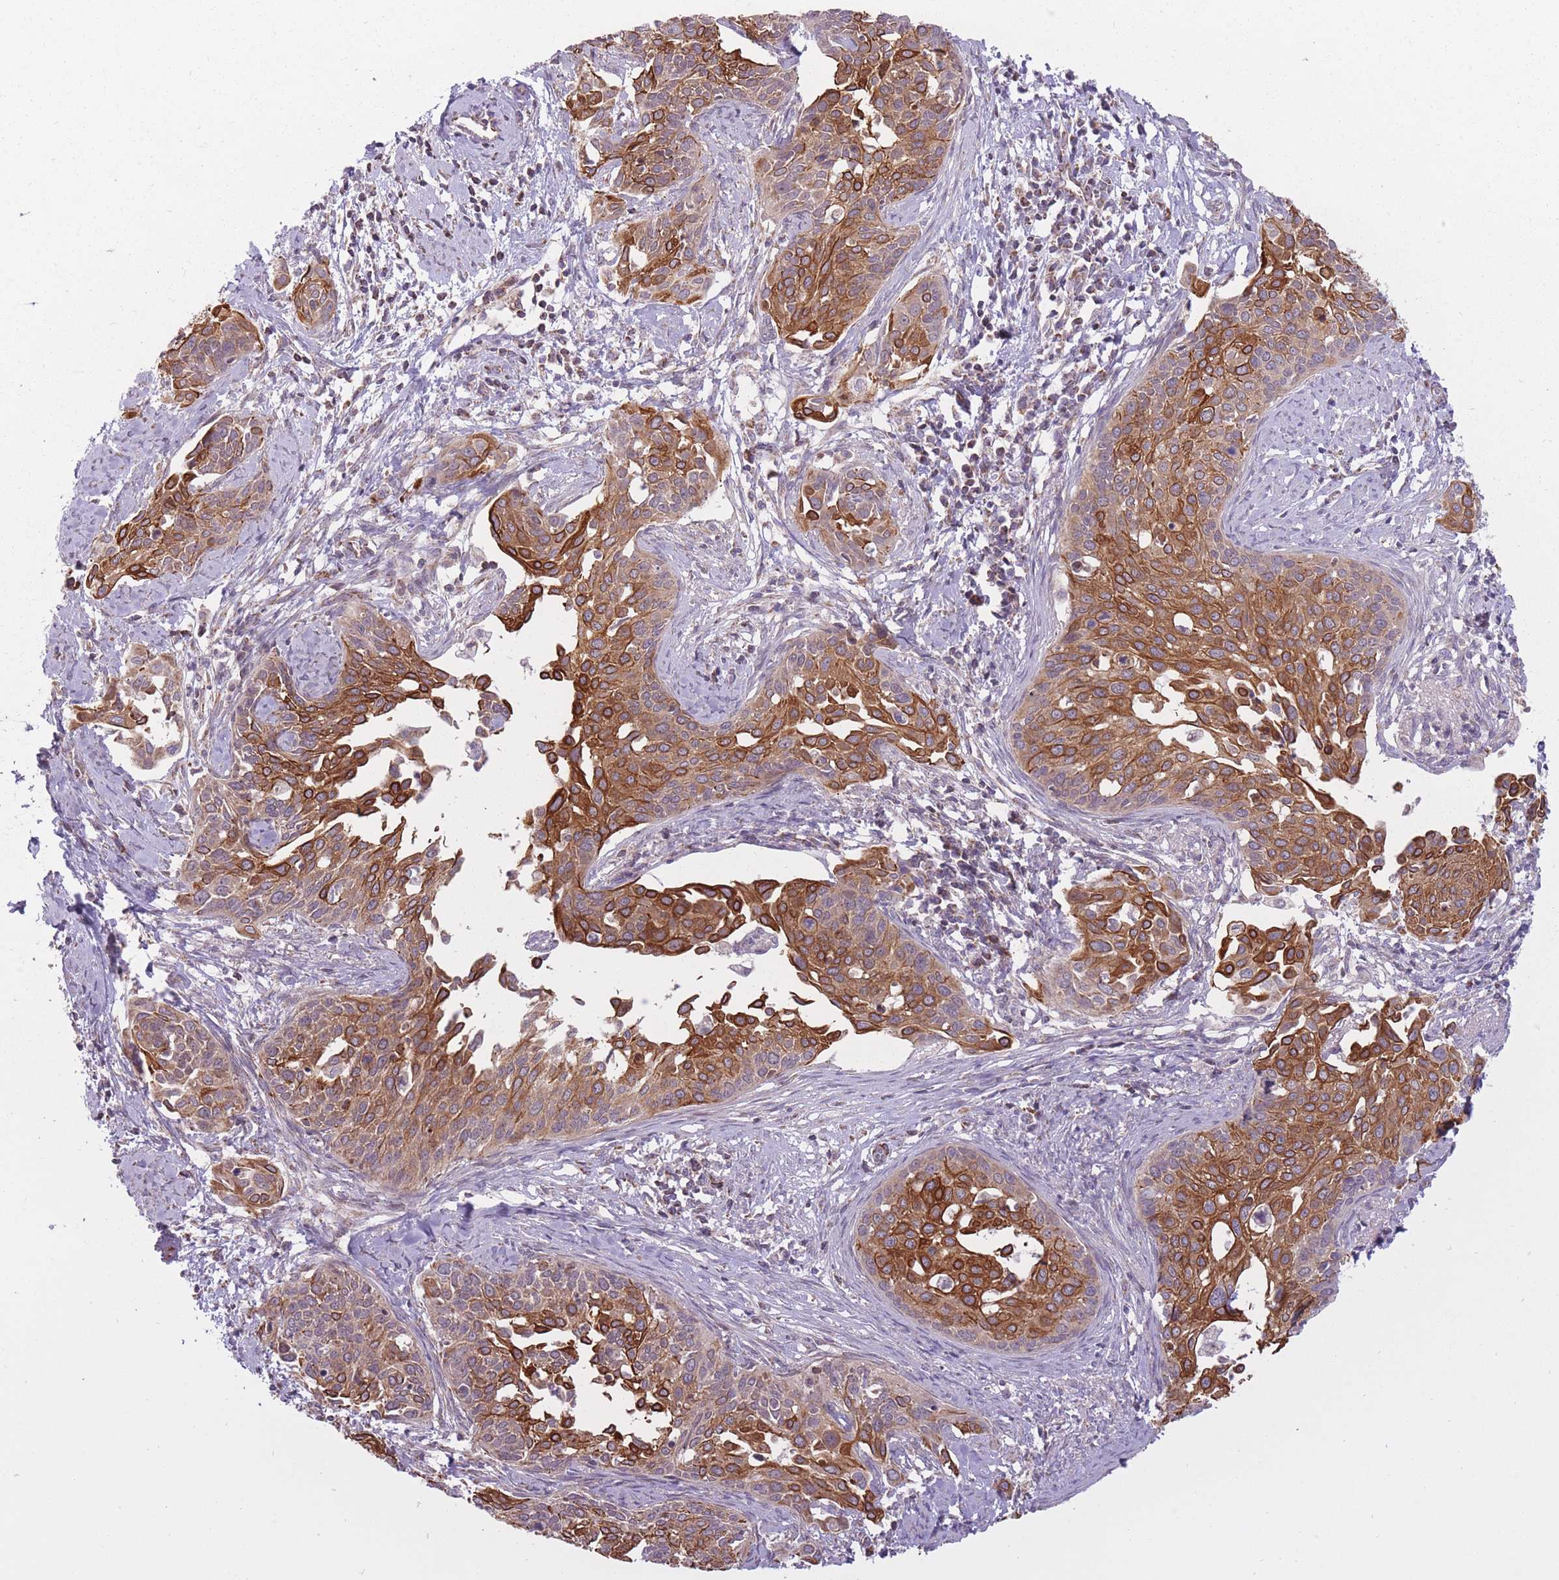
{"staining": {"intensity": "strong", "quantity": "25%-75%", "location": "cytoplasmic/membranous"}, "tissue": "cervical cancer", "cell_type": "Tumor cells", "image_type": "cancer", "snomed": [{"axis": "morphology", "description": "Squamous cell carcinoma, NOS"}, {"axis": "topography", "description": "Cervix"}], "caption": "This is a histology image of IHC staining of squamous cell carcinoma (cervical), which shows strong positivity in the cytoplasmic/membranous of tumor cells.", "gene": "LIN7C", "patient": {"sex": "female", "age": 44}}